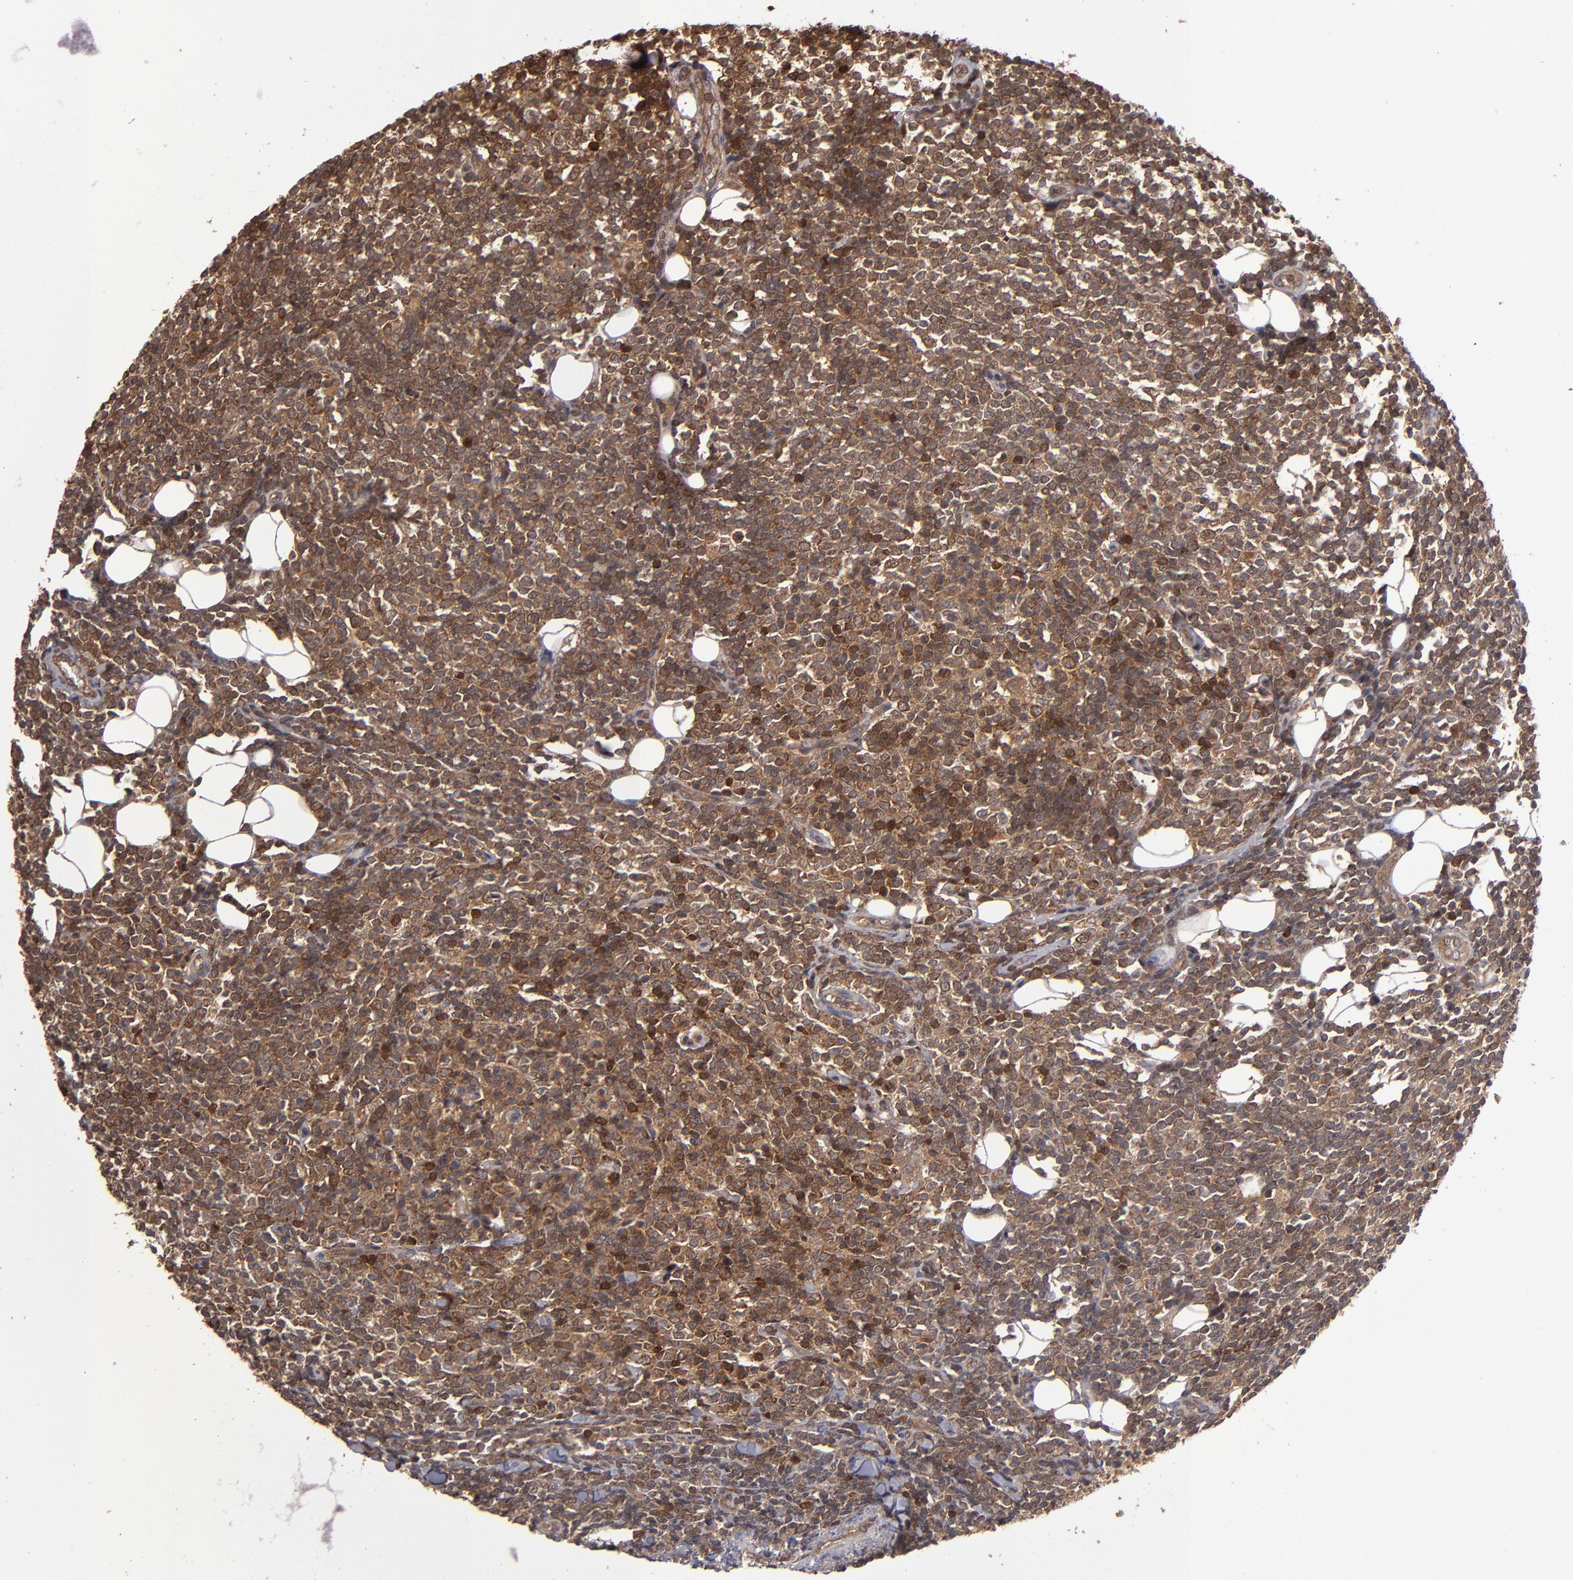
{"staining": {"intensity": "moderate", "quantity": ">75%", "location": "cytoplasmic/membranous"}, "tissue": "lymphoma", "cell_type": "Tumor cells", "image_type": "cancer", "snomed": [{"axis": "morphology", "description": "Malignant lymphoma, non-Hodgkin's type, Low grade"}, {"axis": "topography", "description": "Soft tissue"}], "caption": "This is a histology image of IHC staining of low-grade malignant lymphoma, non-Hodgkin's type, which shows moderate expression in the cytoplasmic/membranous of tumor cells.", "gene": "RPS6KA6", "patient": {"sex": "male", "age": 92}}